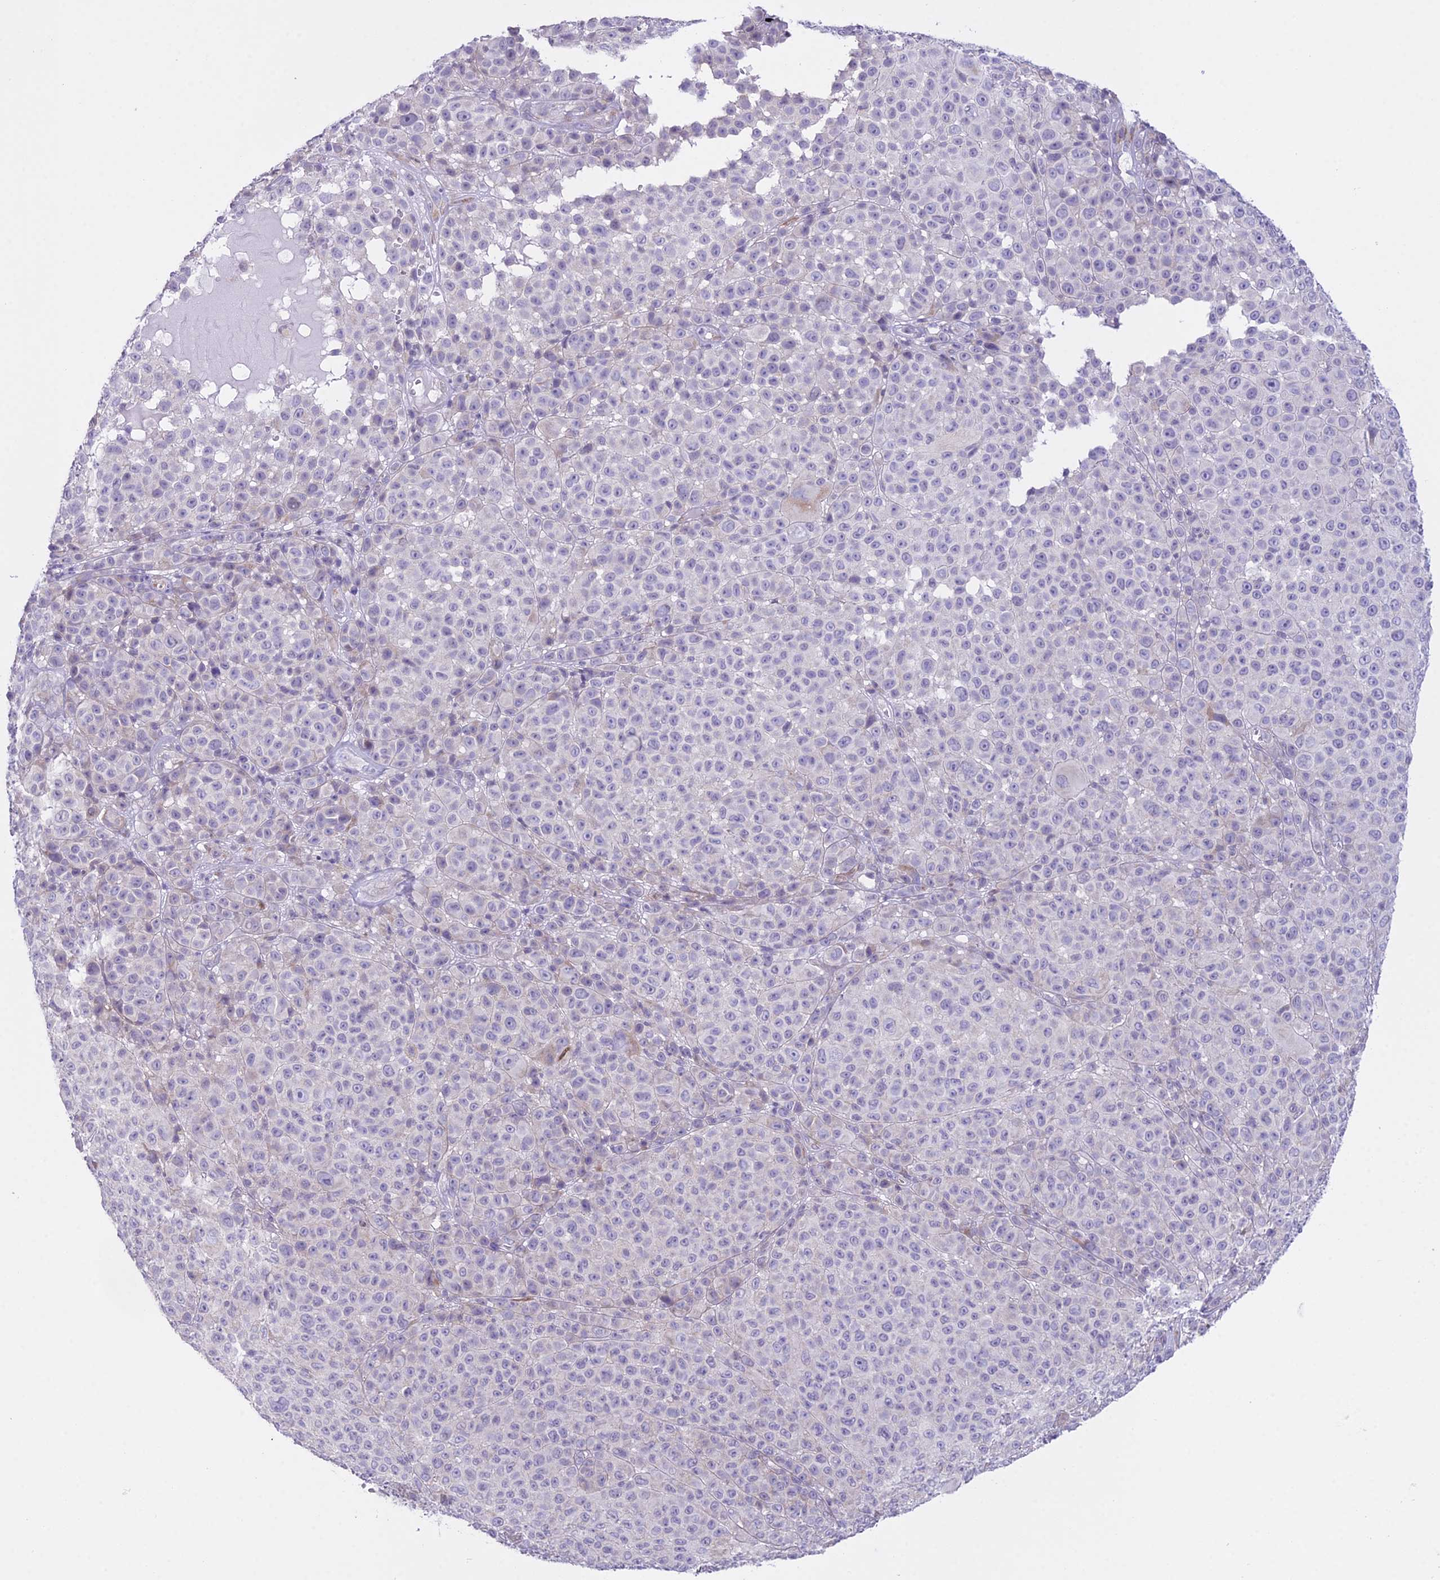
{"staining": {"intensity": "negative", "quantity": "none", "location": "none"}, "tissue": "melanoma", "cell_type": "Tumor cells", "image_type": "cancer", "snomed": [{"axis": "morphology", "description": "Malignant melanoma, NOS"}, {"axis": "topography", "description": "Skin"}], "caption": "Melanoma was stained to show a protein in brown. There is no significant positivity in tumor cells.", "gene": "RPS26", "patient": {"sex": "female", "age": 94}}